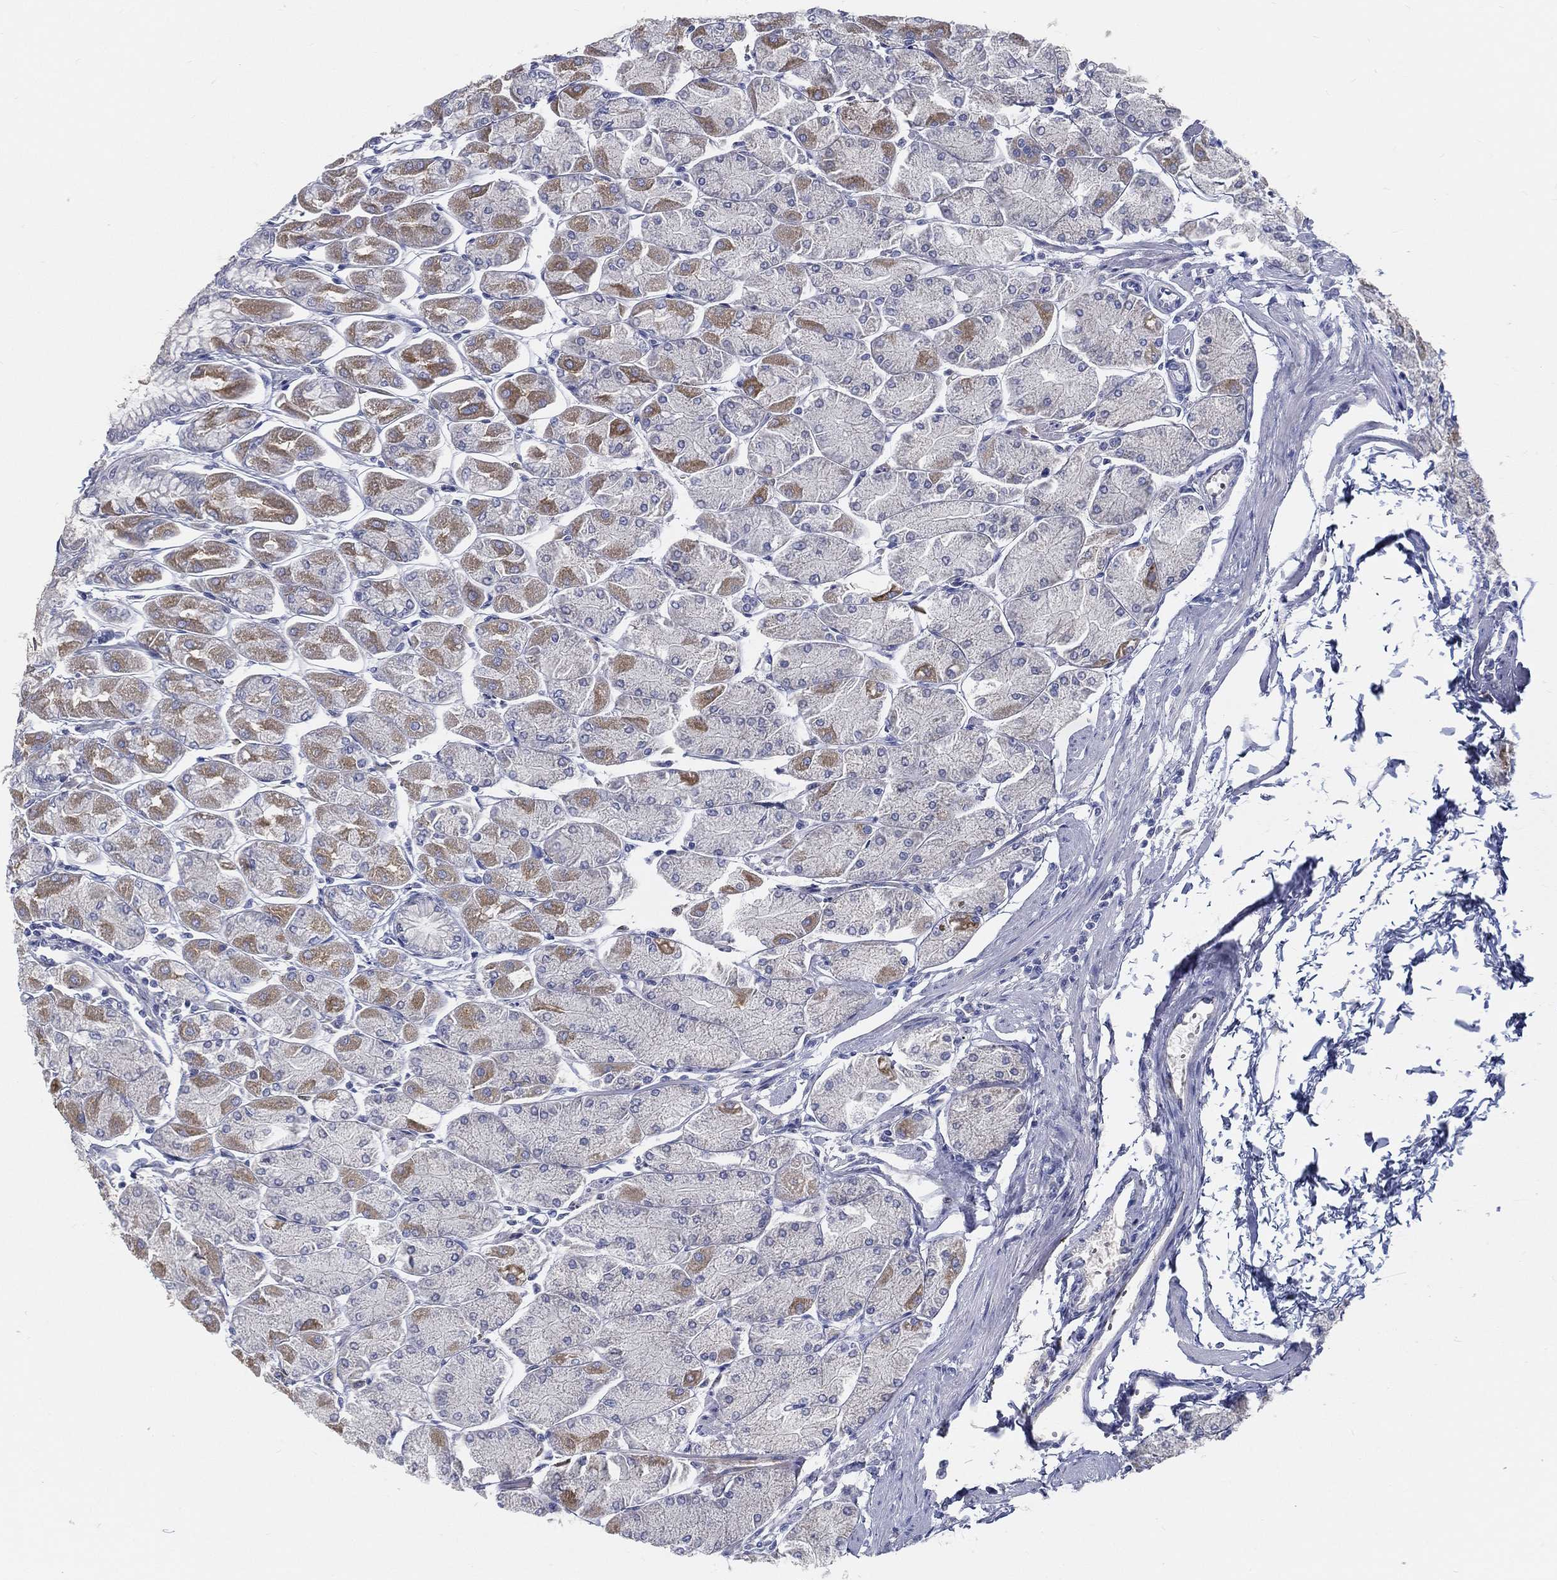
{"staining": {"intensity": "moderate", "quantity": "<25%", "location": "cytoplasmic/membranous"}, "tissue": "stomach", "cell_type": "Glandular cells", "image_type": "normal", "snomed": [{"axis": "morphology", "description": "Normal tissue, NOS"}, {"axis": "topography", "description": "Stomach, upper"}], "caption": "Normal stomach was stained to show a protein in brown. There is low levels of moderate cytoplasmic/membranous staining in about <25% of glandular cells. (brown staining indicates protein expression, while blue staining denotes nuclei).", "gene": "STS", "patient": {"sex": "male", "age": 60}}